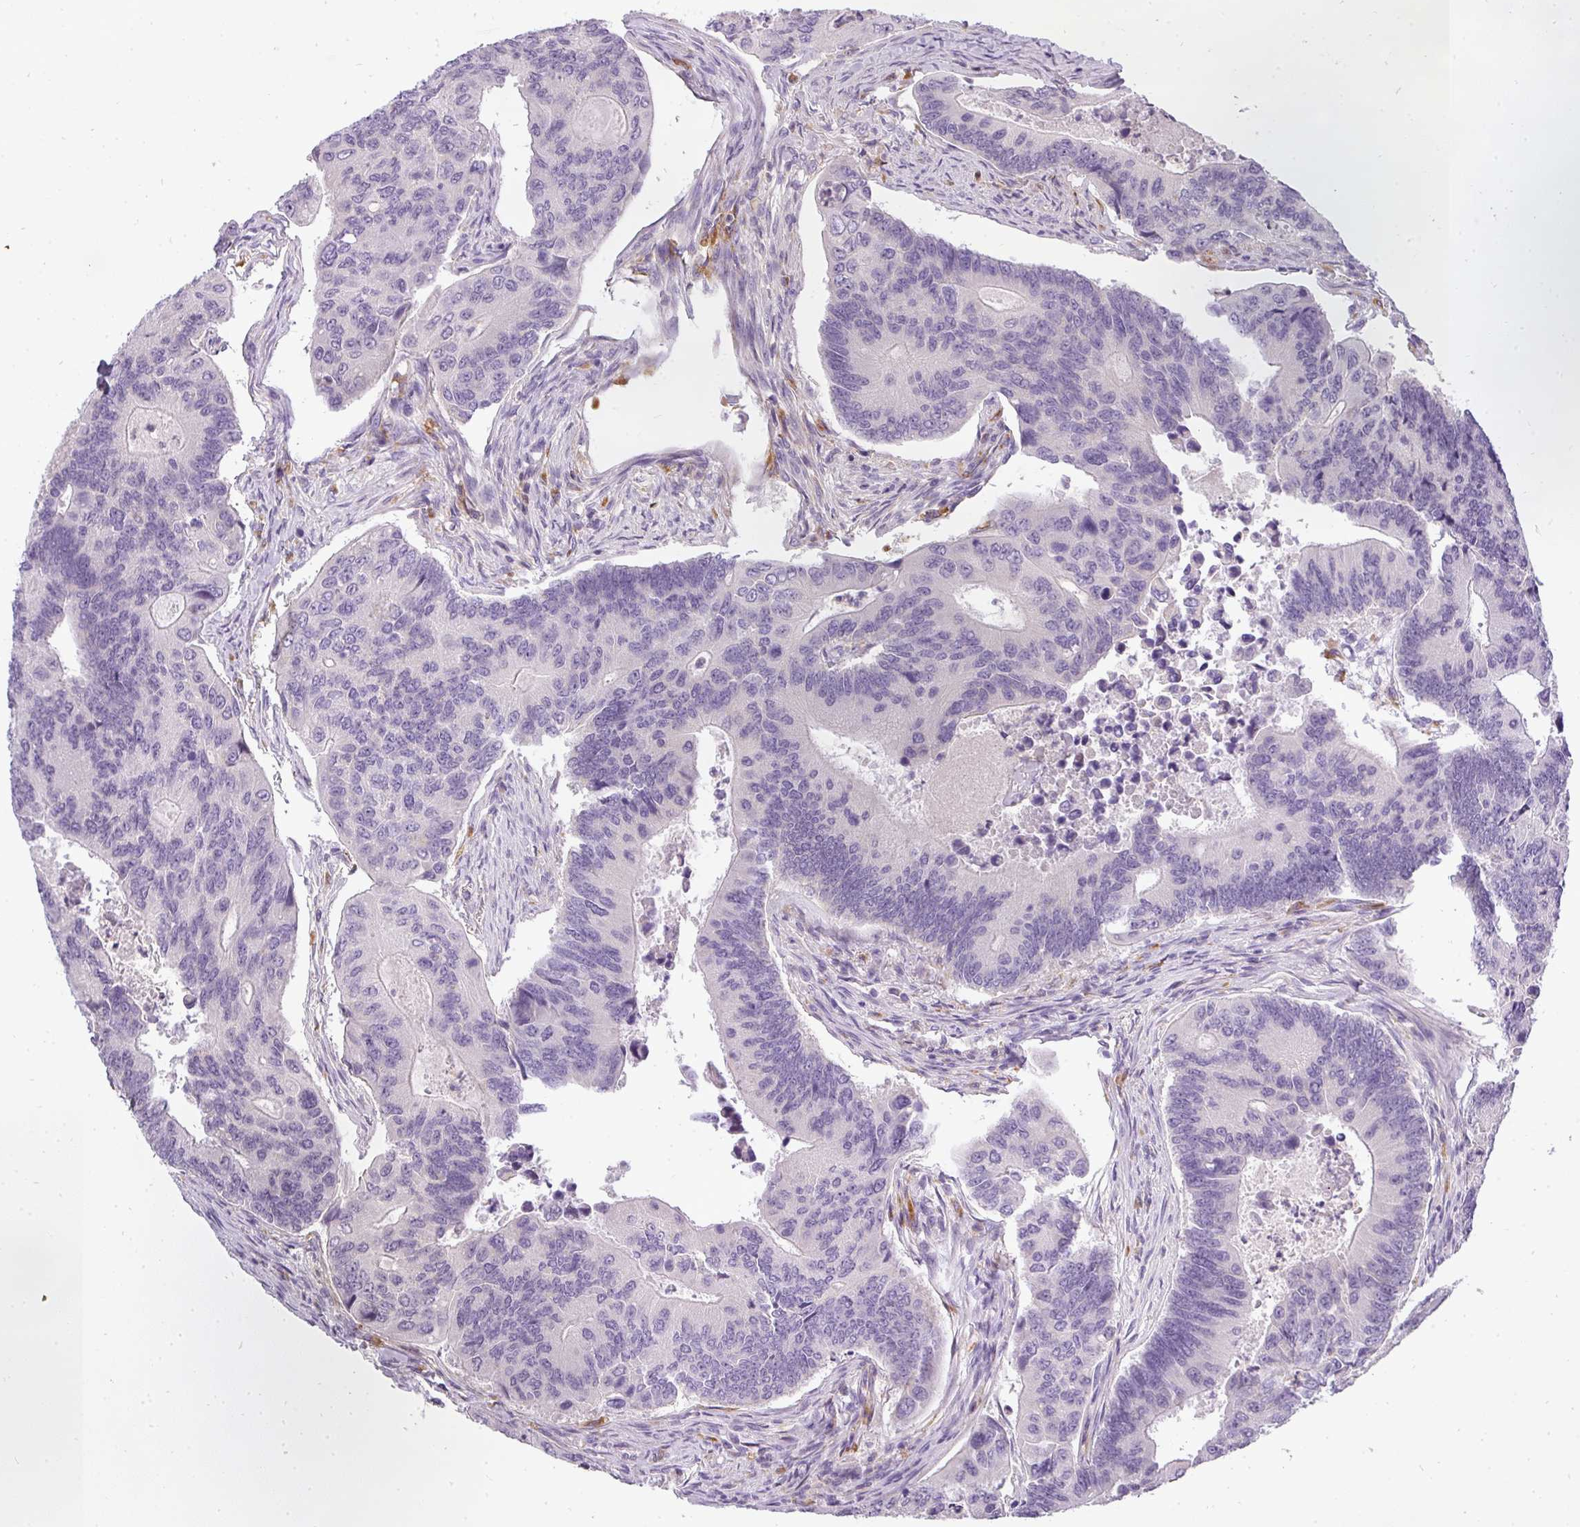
{"staining": {"intensity": "negative", "quantity": "none", "location": "none"}, "tissue": "colorectal cancer", "cell_type": "Tumor cells", "image_type": "cancer", "snomed": [{"axis": "morphology", "description": "Adenocarcinoma, NOS"}, {"axis": "topography", "description": "Colon"}], "caption": "Adenocarcinoma (colorectal) stained for a protein using immunohistochemistry (IHC) shows no positivity tumor cells.", "gene": "ATP6V1D", "patient": {"sex": "female", "age": 67}}